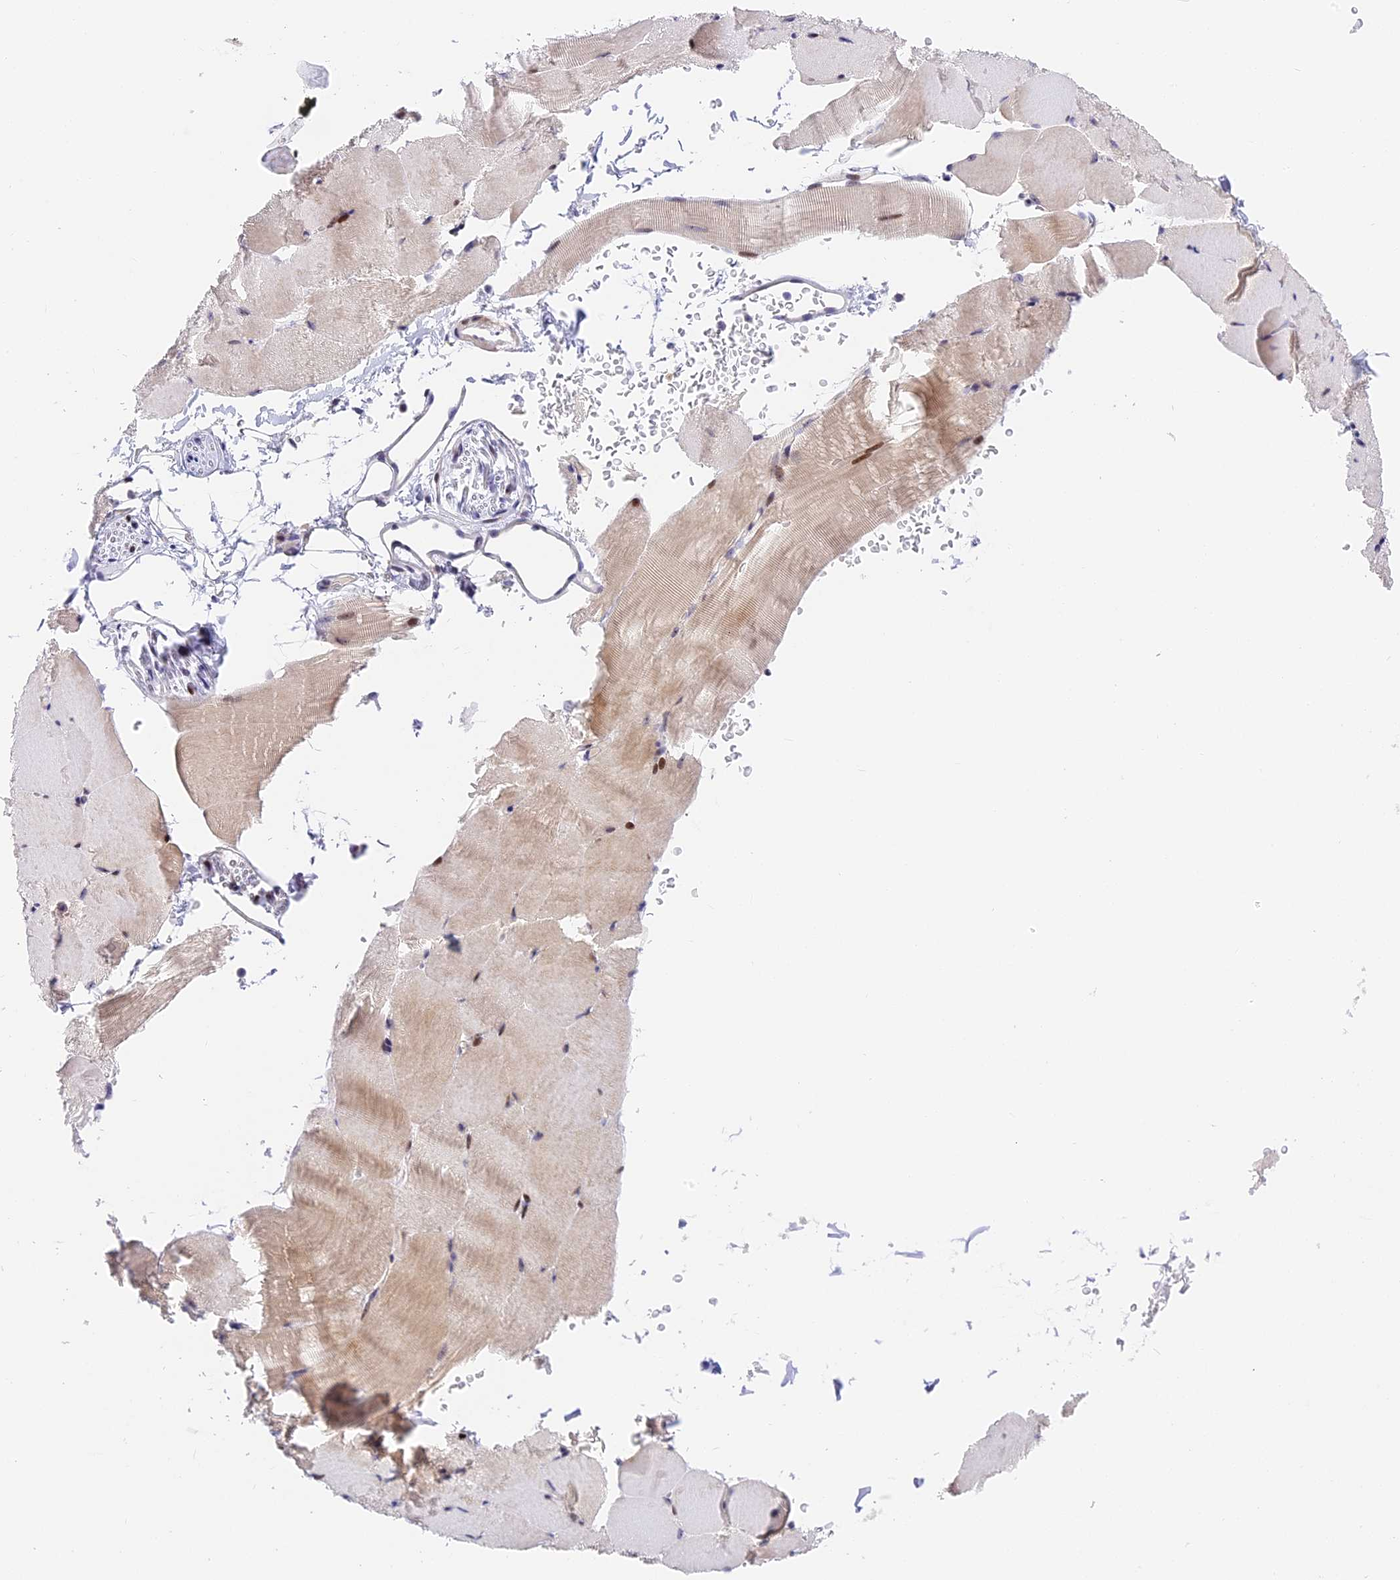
{"staining": {"intensity": "moderate", "quantity": "<25%", "location": "cytoplasmic/membranous,nuclear"}, "tissue": "skeletal muscle", "cell_type": "Myocytes", "image_type": "normal", "snomed": [{"axis": "morphology", "description": "Normal tissue, NOS"}, {"axis": "topography", "description": "Skeletal muscle"}, {"axis": "topography", "description": "Parathyroid gland"}], "caption": "A photomicrograph of human skeletal muscle stained for a protein reveals moderate cytoplasmic/membranous,nuclear brown staining in myocytes.", "gene": "MIDN", "patient": {"sex": "female", "age": 37}}